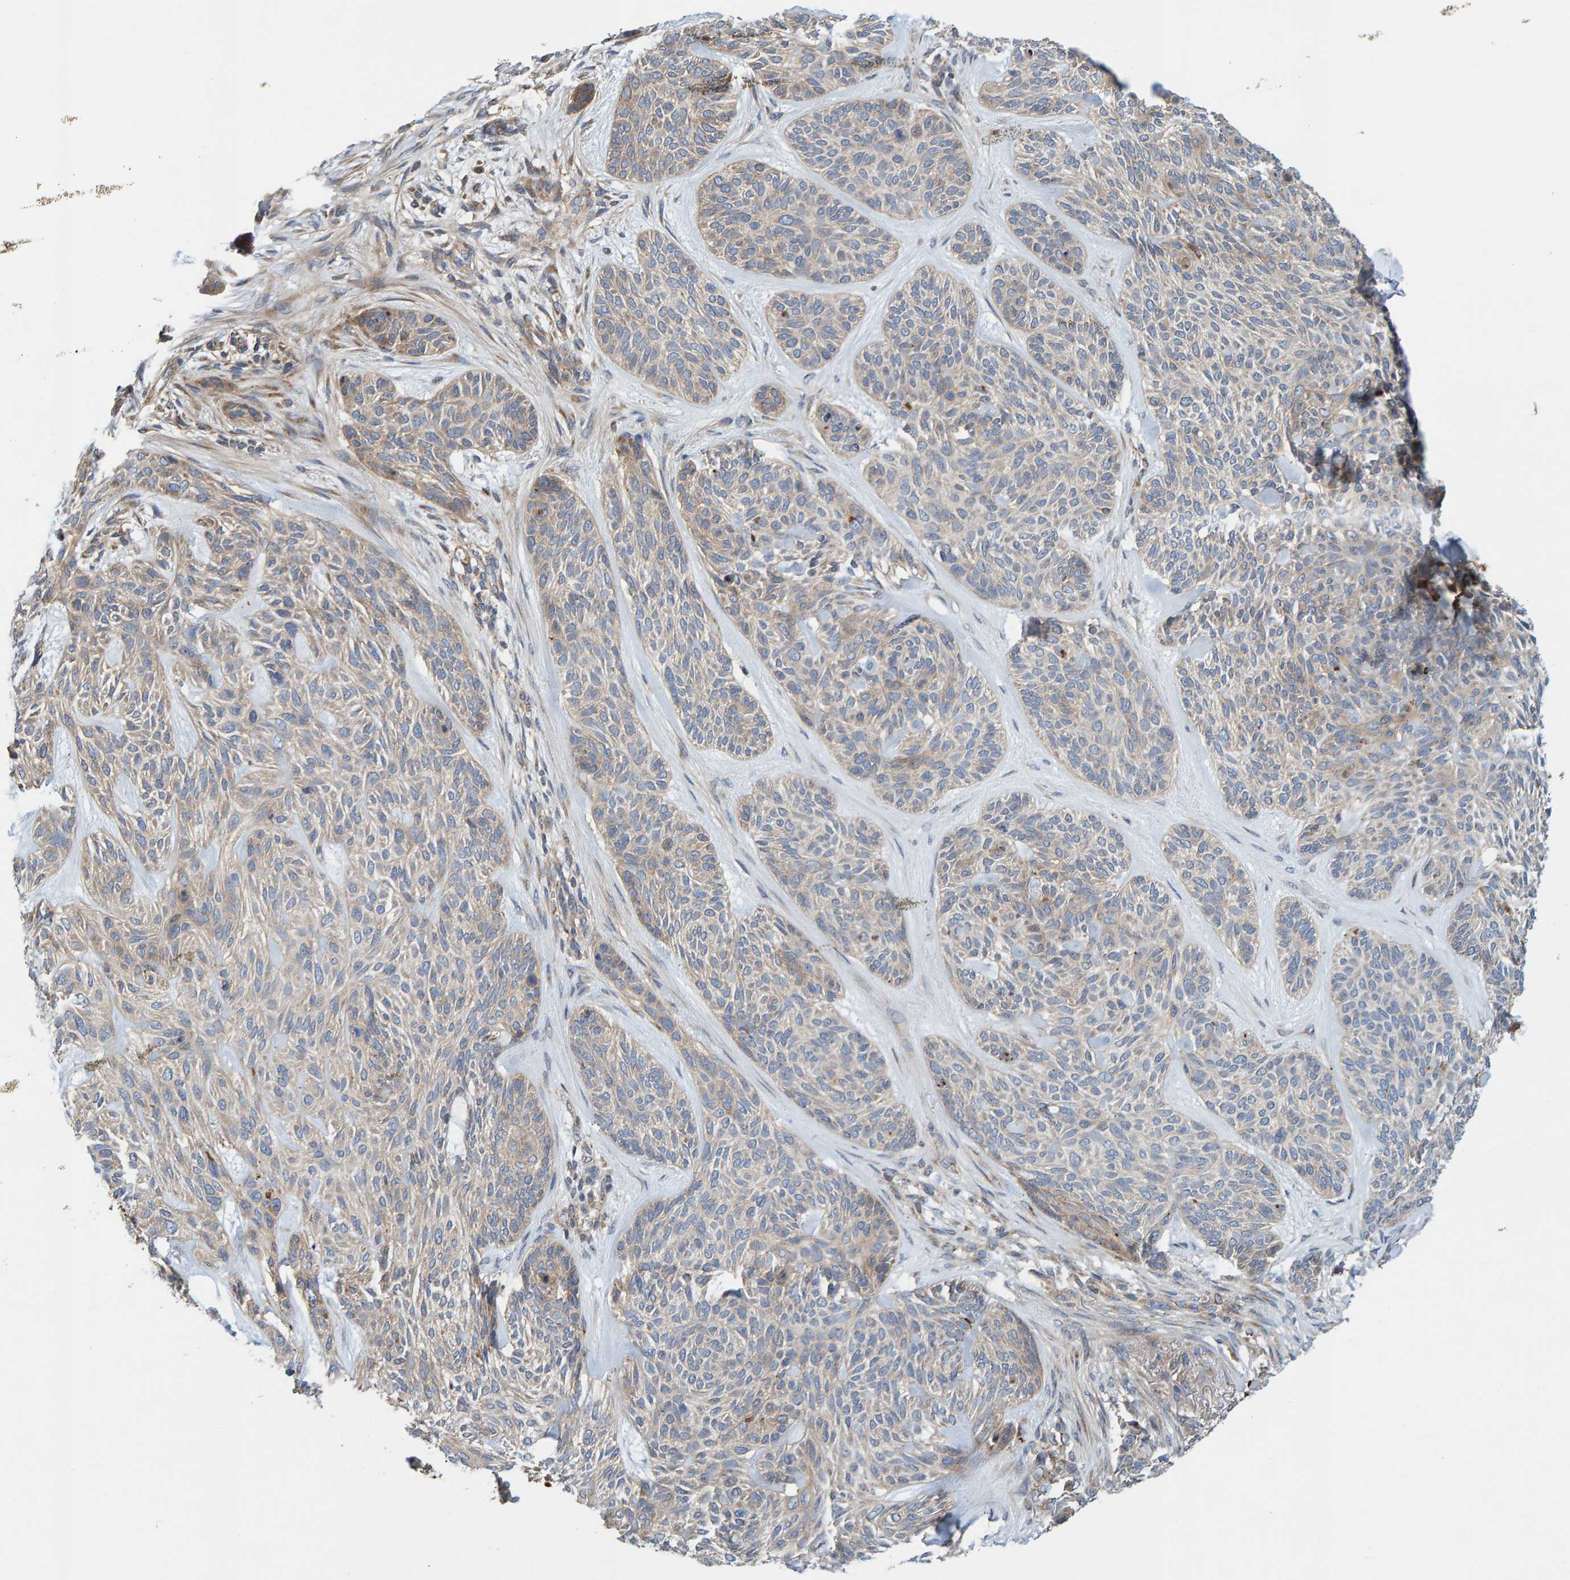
{"staining": {"intensity": "moderate", "quantity": "<25%", "location": "cytoplasmic/membranous"}, "tissue": "skin cancer", "cell_type": "Tumor cells", "image_type": "cancer", "snomed": [{"axis": "morphology", "description": "Basal cell carcinoma"}, {"axis": "topography", "description": "Skin"}], "caption": "The histopathology image exhibits a brown stain indicating the presence of a protein in the cytoplasmic/membranous of tumor cells in skin basal cell carcinoma. The protein of interest is stained brown, and the nuclei are stained in blue (DAB IHC with brightfield microscopy, high magnification).", "gene": "KIAA0753", "patient": {"sex": "male", "age": 55}}